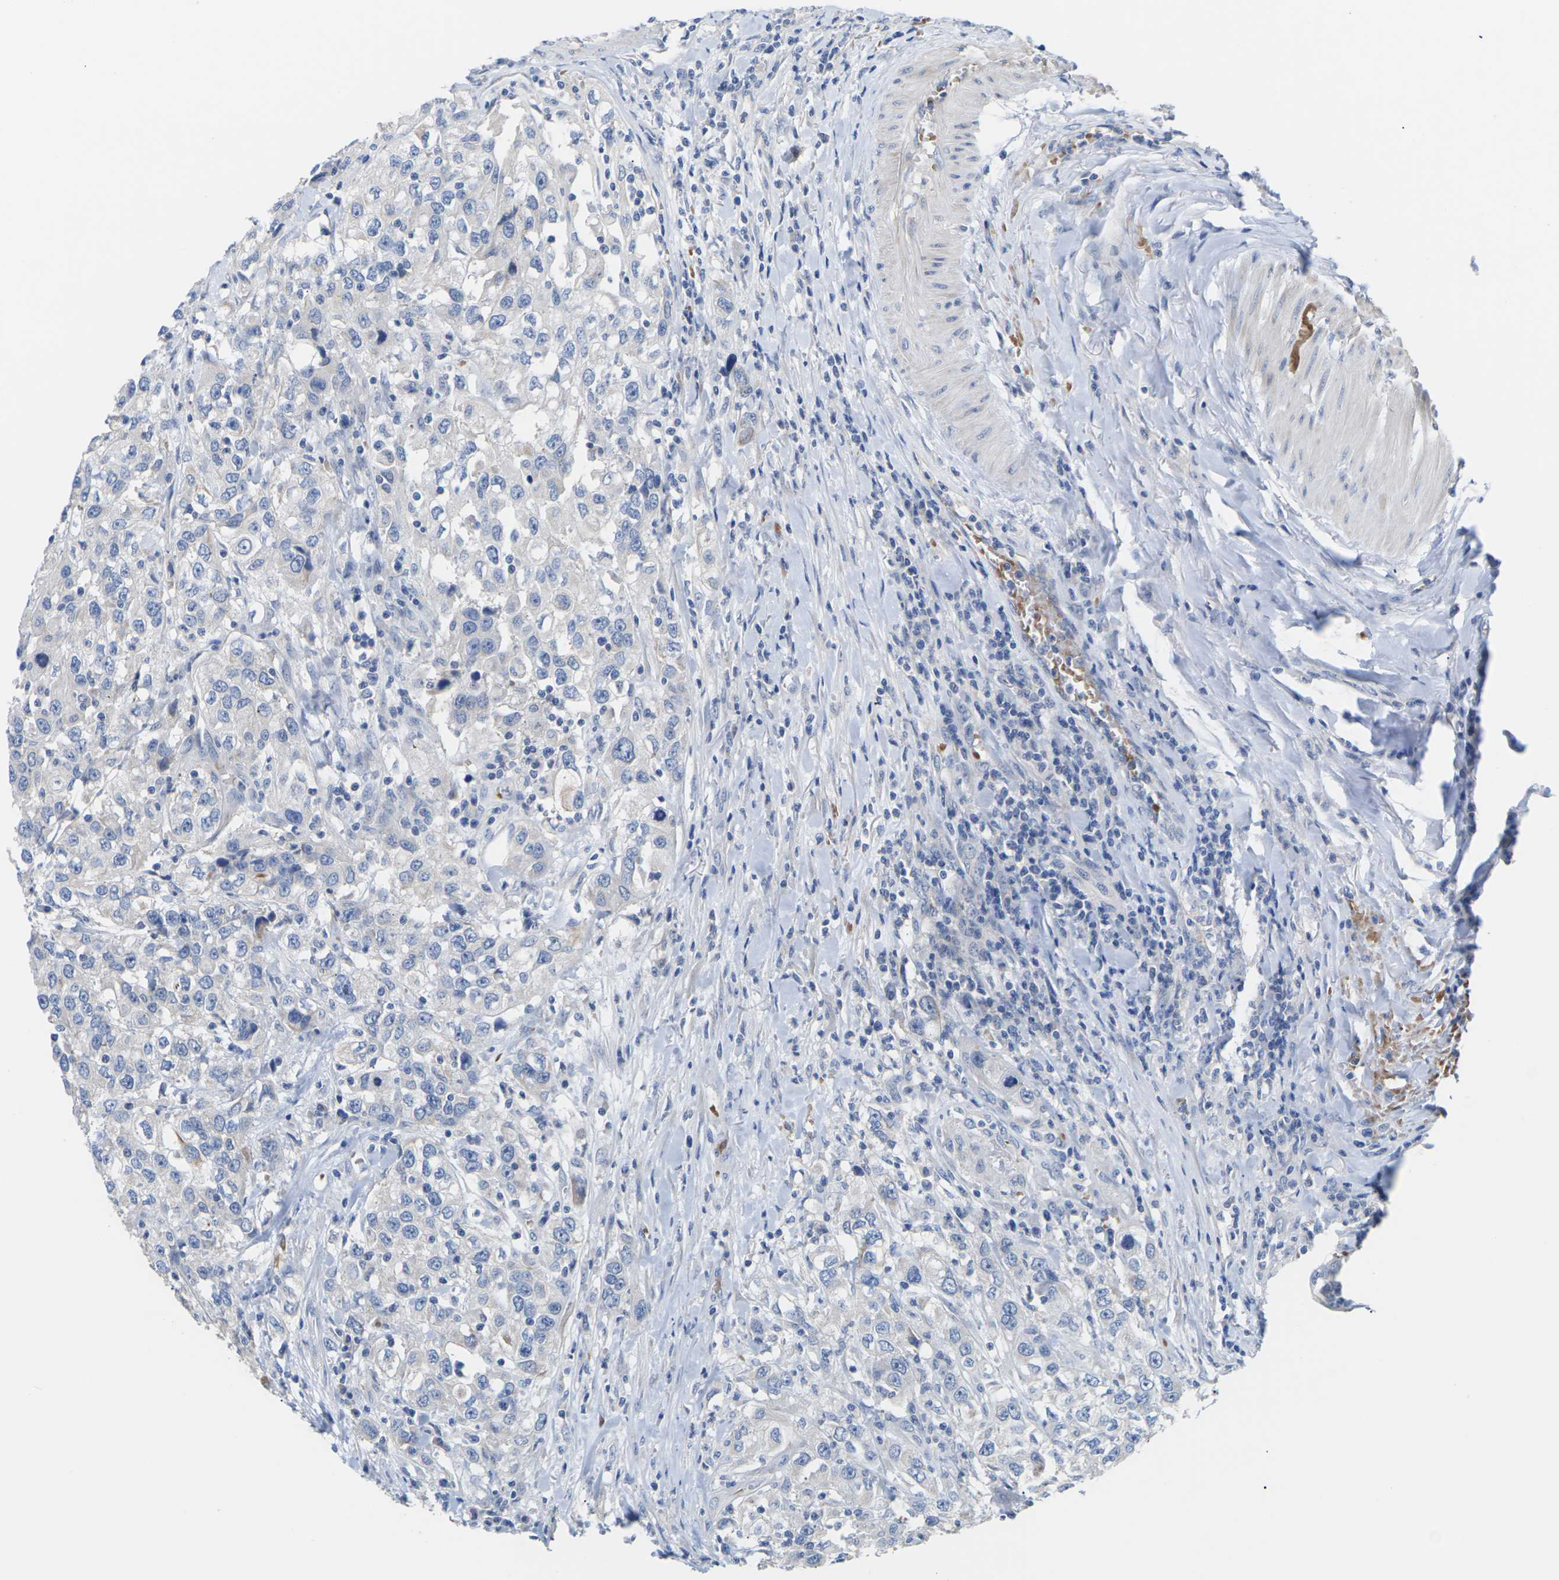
{"staining": {"intensity": "negative", "quantity": "none", "location": "none"}, "tissue": "urothelial cancer", "cell_type": "Tumor cells", "image_type": "cancer", "snomed": [{"axis": "morphology", "description": "Urothelial carcinoma, High grade"}, {"axis": "topography", "description": "Urinary bladder"}], "caption": "Protein analysis of high-grade urothelial carcinoma shows no significant staining in tumor cells.", "gene": "TMCO4", "patient": {"sex": "female", "age": 80}}